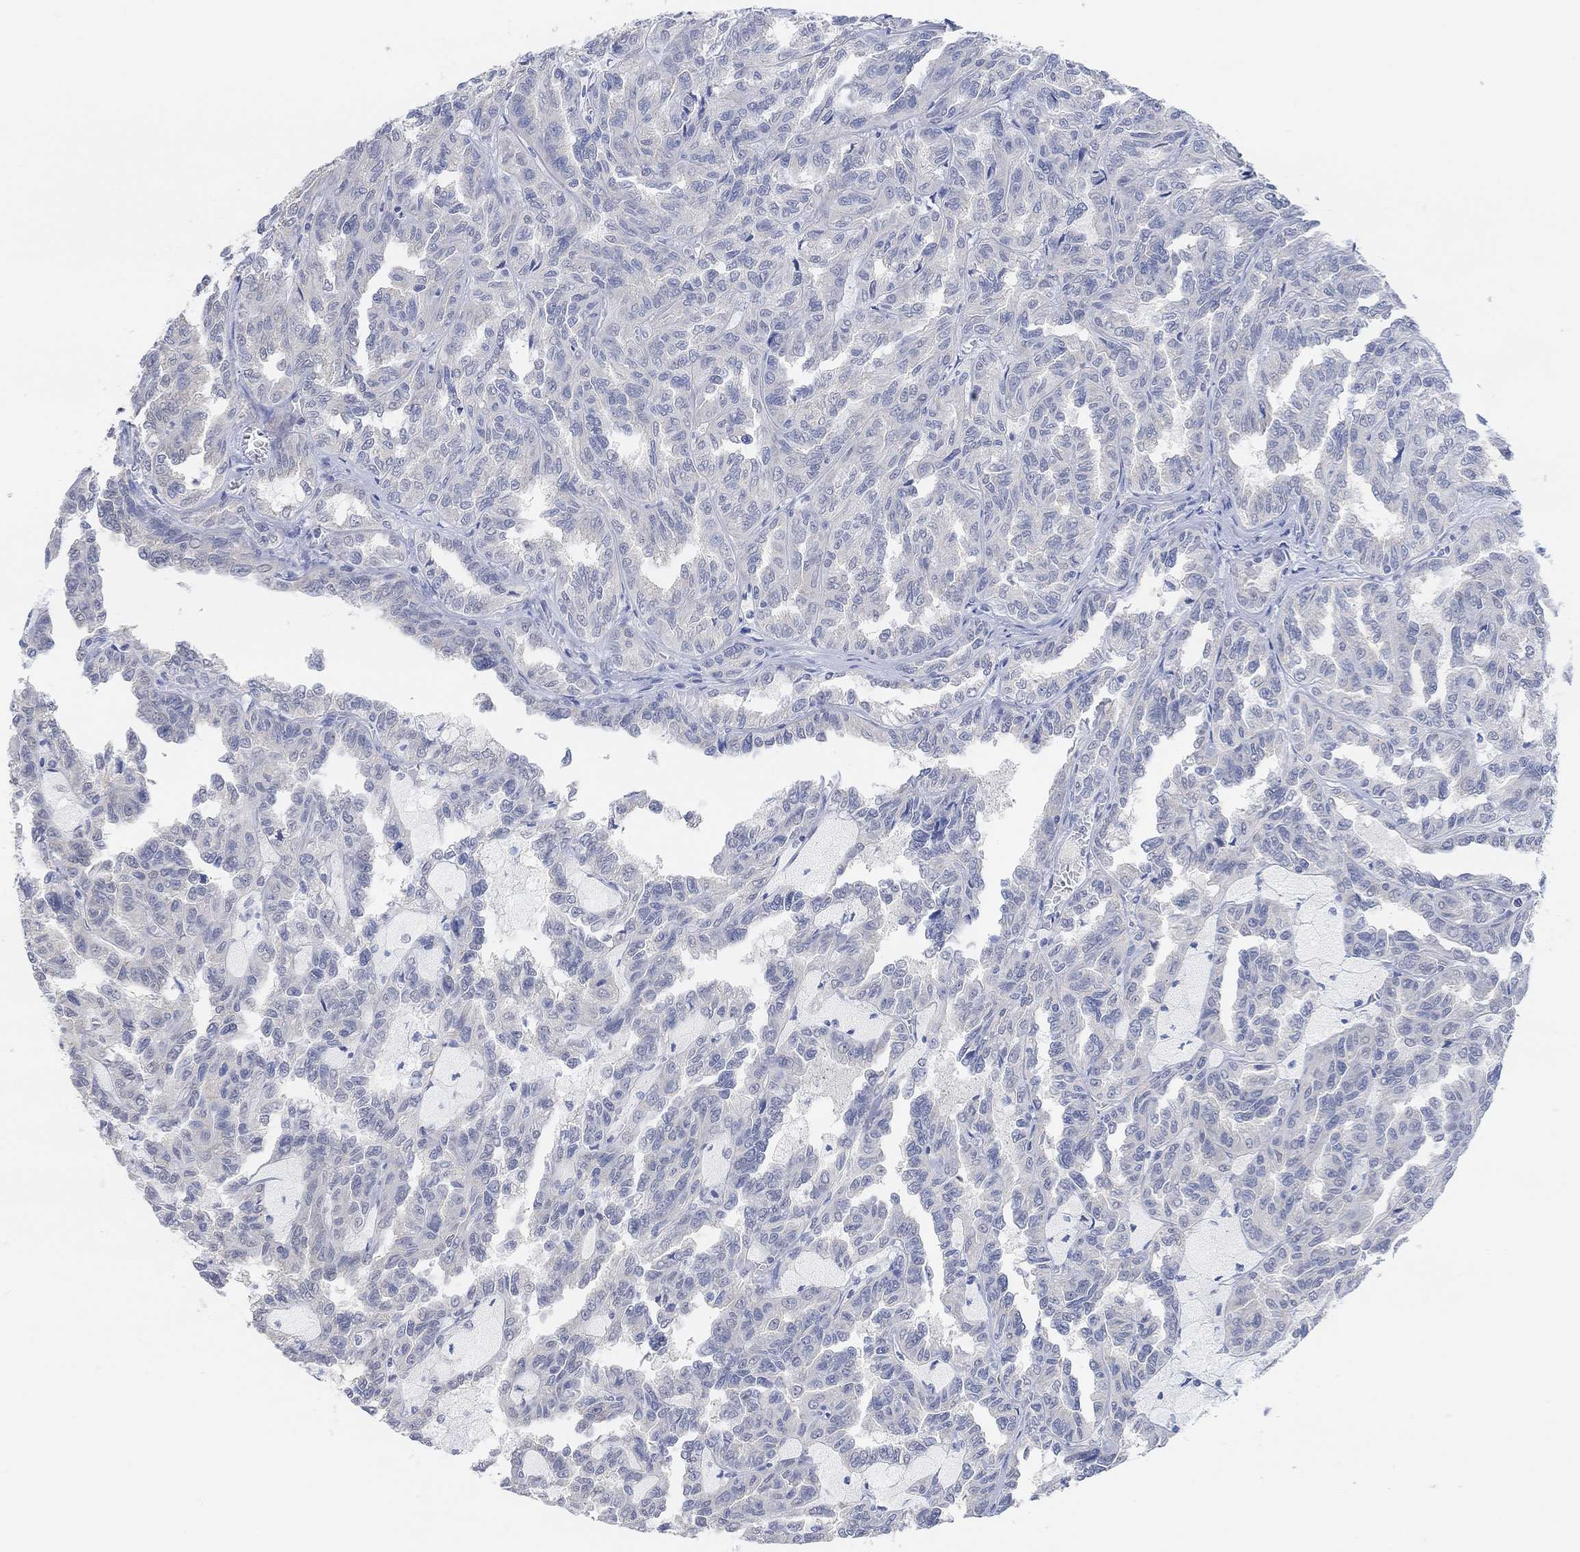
{"staining": {"intensity": "negative", "quantity": "none", "location": "none"}, "tissue": "renal cancer", "cell_type": "Tumor cells", "image_type": "cancer", "snomed": [{"axis": "morphology", "description": "Adenocarcinoma, NOS"}, {"axis": "topography", "description": "Kidney"}], "caption": "This is a image of immunohistochemistry staining of renal cancer (adenocarcinoma), which shows no staining in tumor cells.", "gene": "MUC1", "patient": {"sex": "male", "age": 79}}